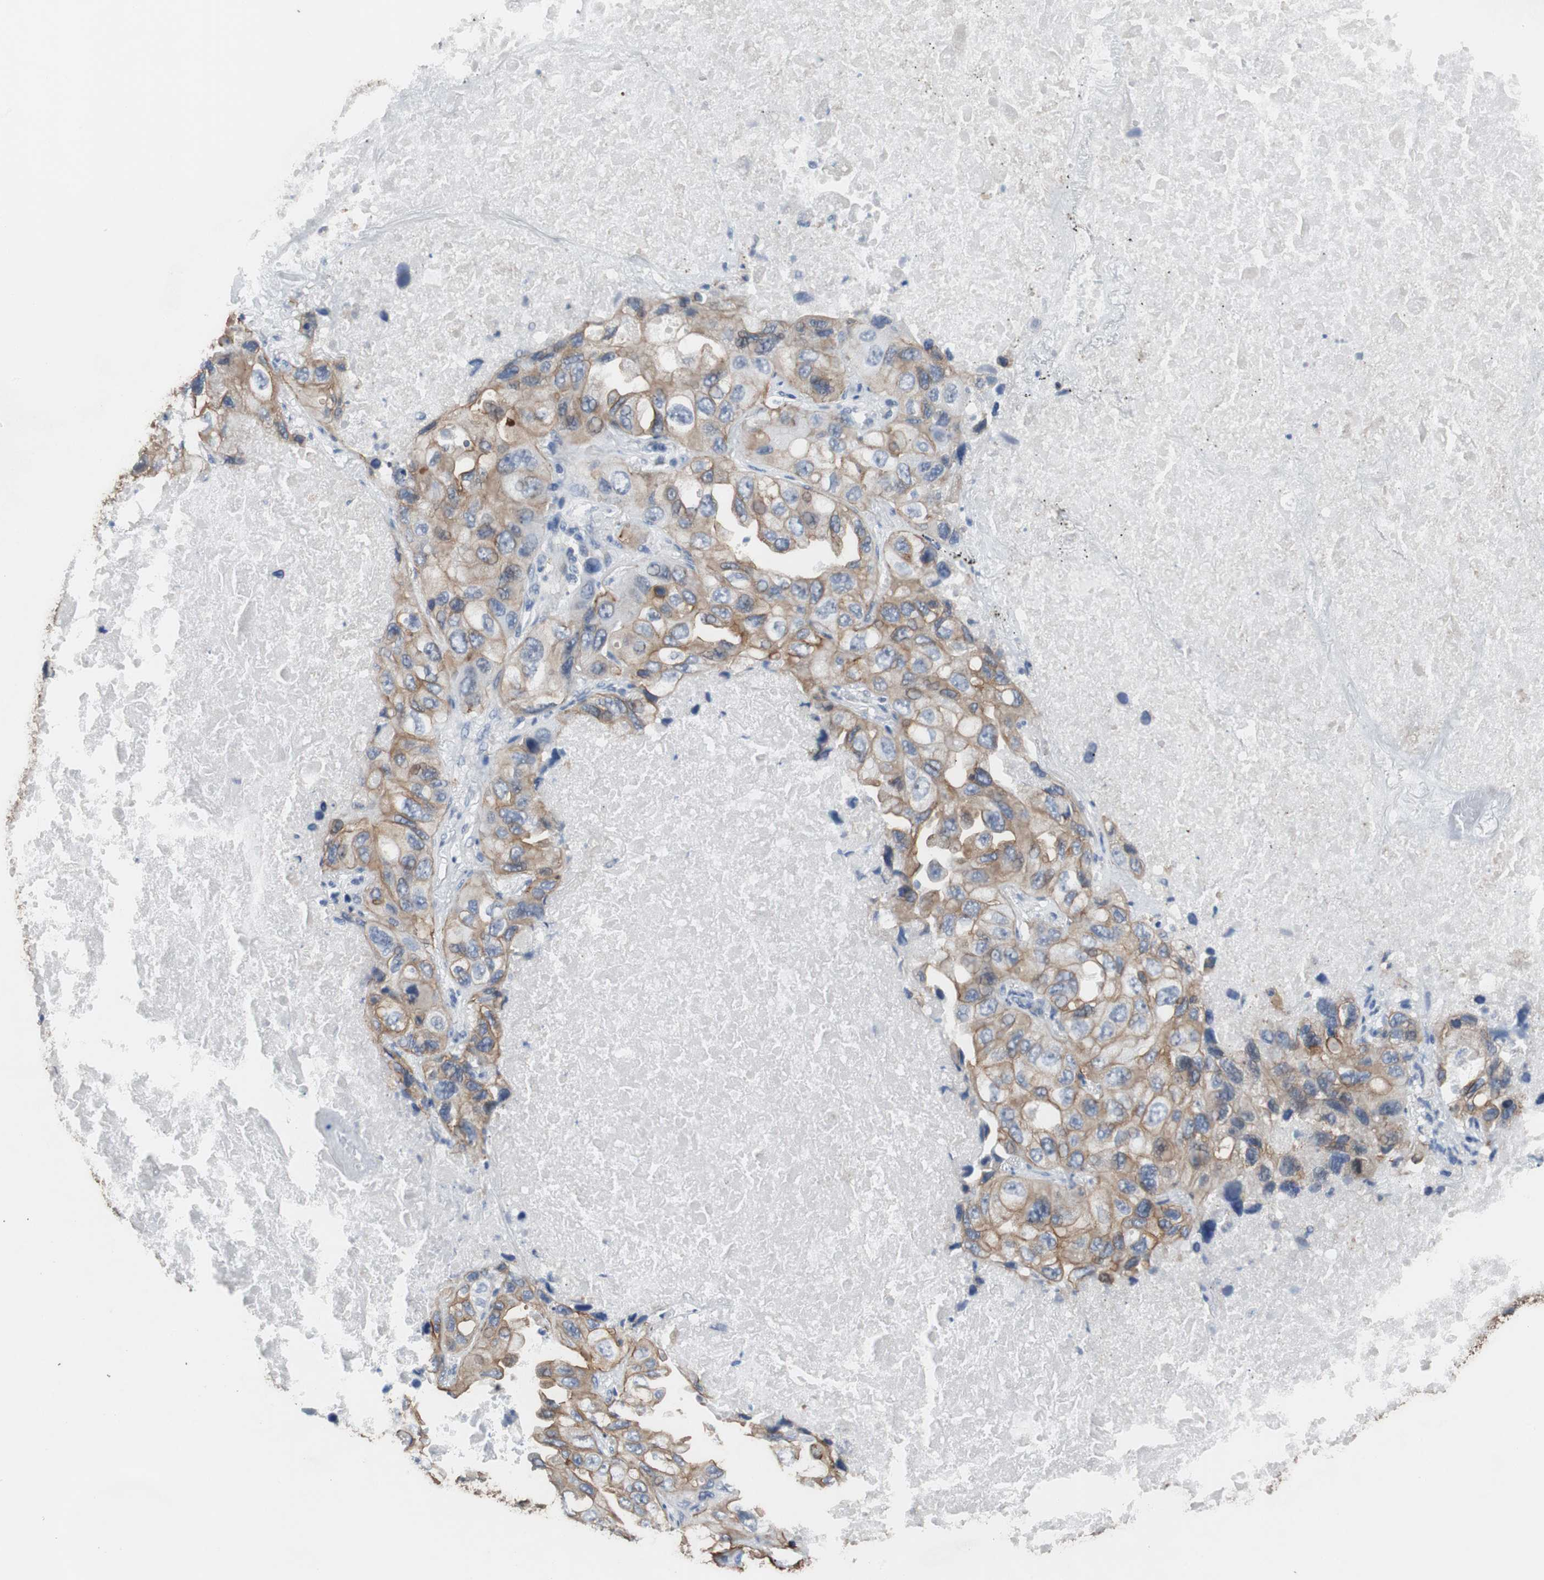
{"staining": {"intensity": "moderate", "quantity": ">75%", "location": "cytoplasmic/membranous"}, "tissue": "lung cancer", "cell_type": "Tumor cells", "image_type": "cancer", "snomed": [{"axis": "morphology", "description": "Squamous cell carcinoma, NOS"}, {"axis": "topography", "description": "Lung"}], "caption": "Human lung cancer (squamous cell carcinoma) stained with a brown dye shows moderate cytoplasmic/membranous positive expression in about >75% of tumor cells.", "gene": "USP10", "patient": {"sex": "female", "age": 73}}